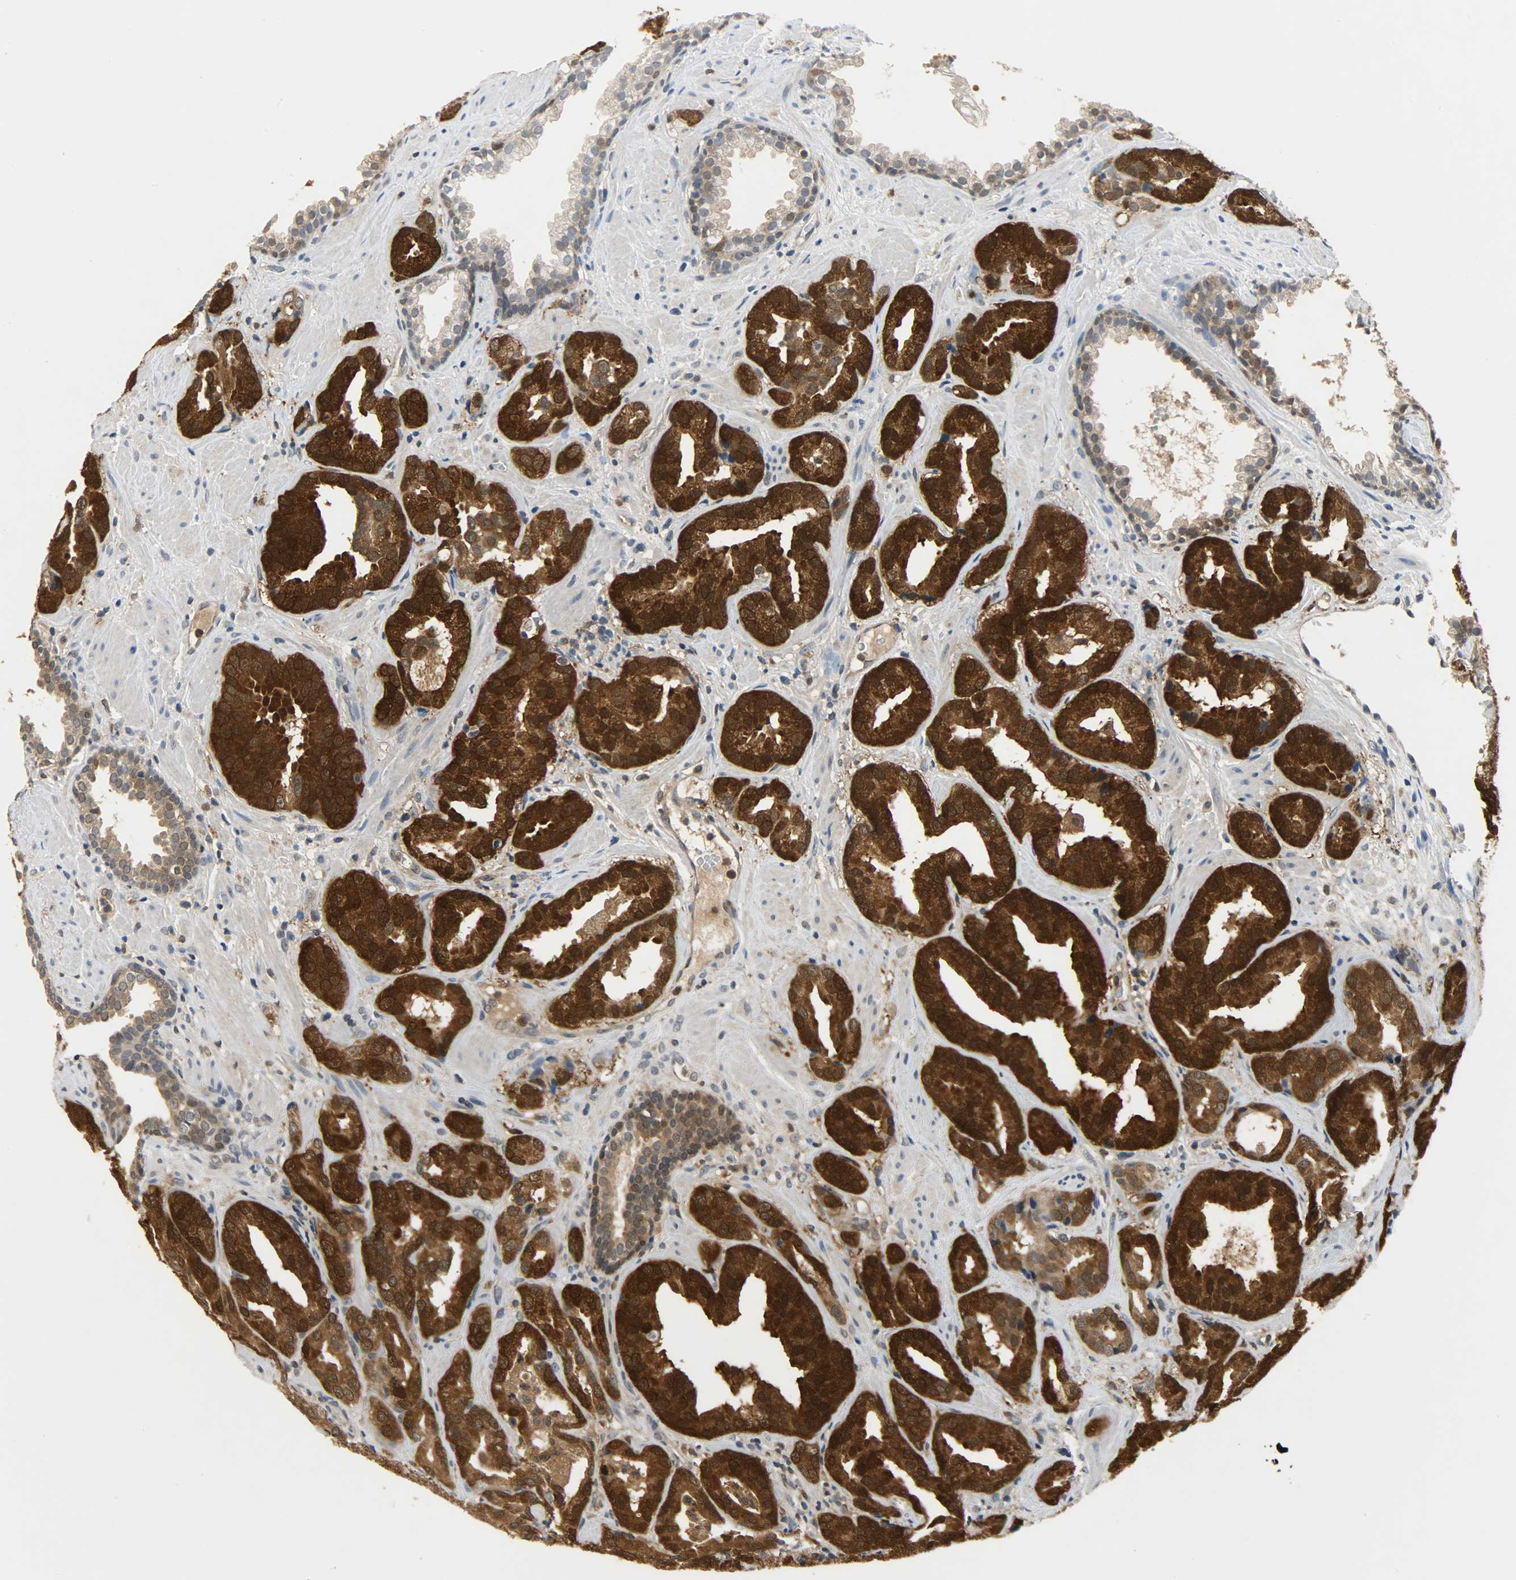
{"staining": {"intensity": "strong", "quantity": ">75%", "location": "cytoplasmic/membranous,nuclear"}, "tissue": "prostate cancer", "cell_type": "Tumor cells", "image_type": "cancer", "snomed": [{"axis": "morphology", "description": "Adenocarcinoma, Low grade"}, {"axis": "topography", "description": "Prostate"}], "caption": "Immunohistochemical staining of adenocarcinoma (low-grade) (prostate) displays high levels of strong cytoplasmic/membranous and nuclear protein positivity in about >75% of tumor cells.", "gene": "EIF4EBP1", "patient": {"sex": "male", "age": 59}}